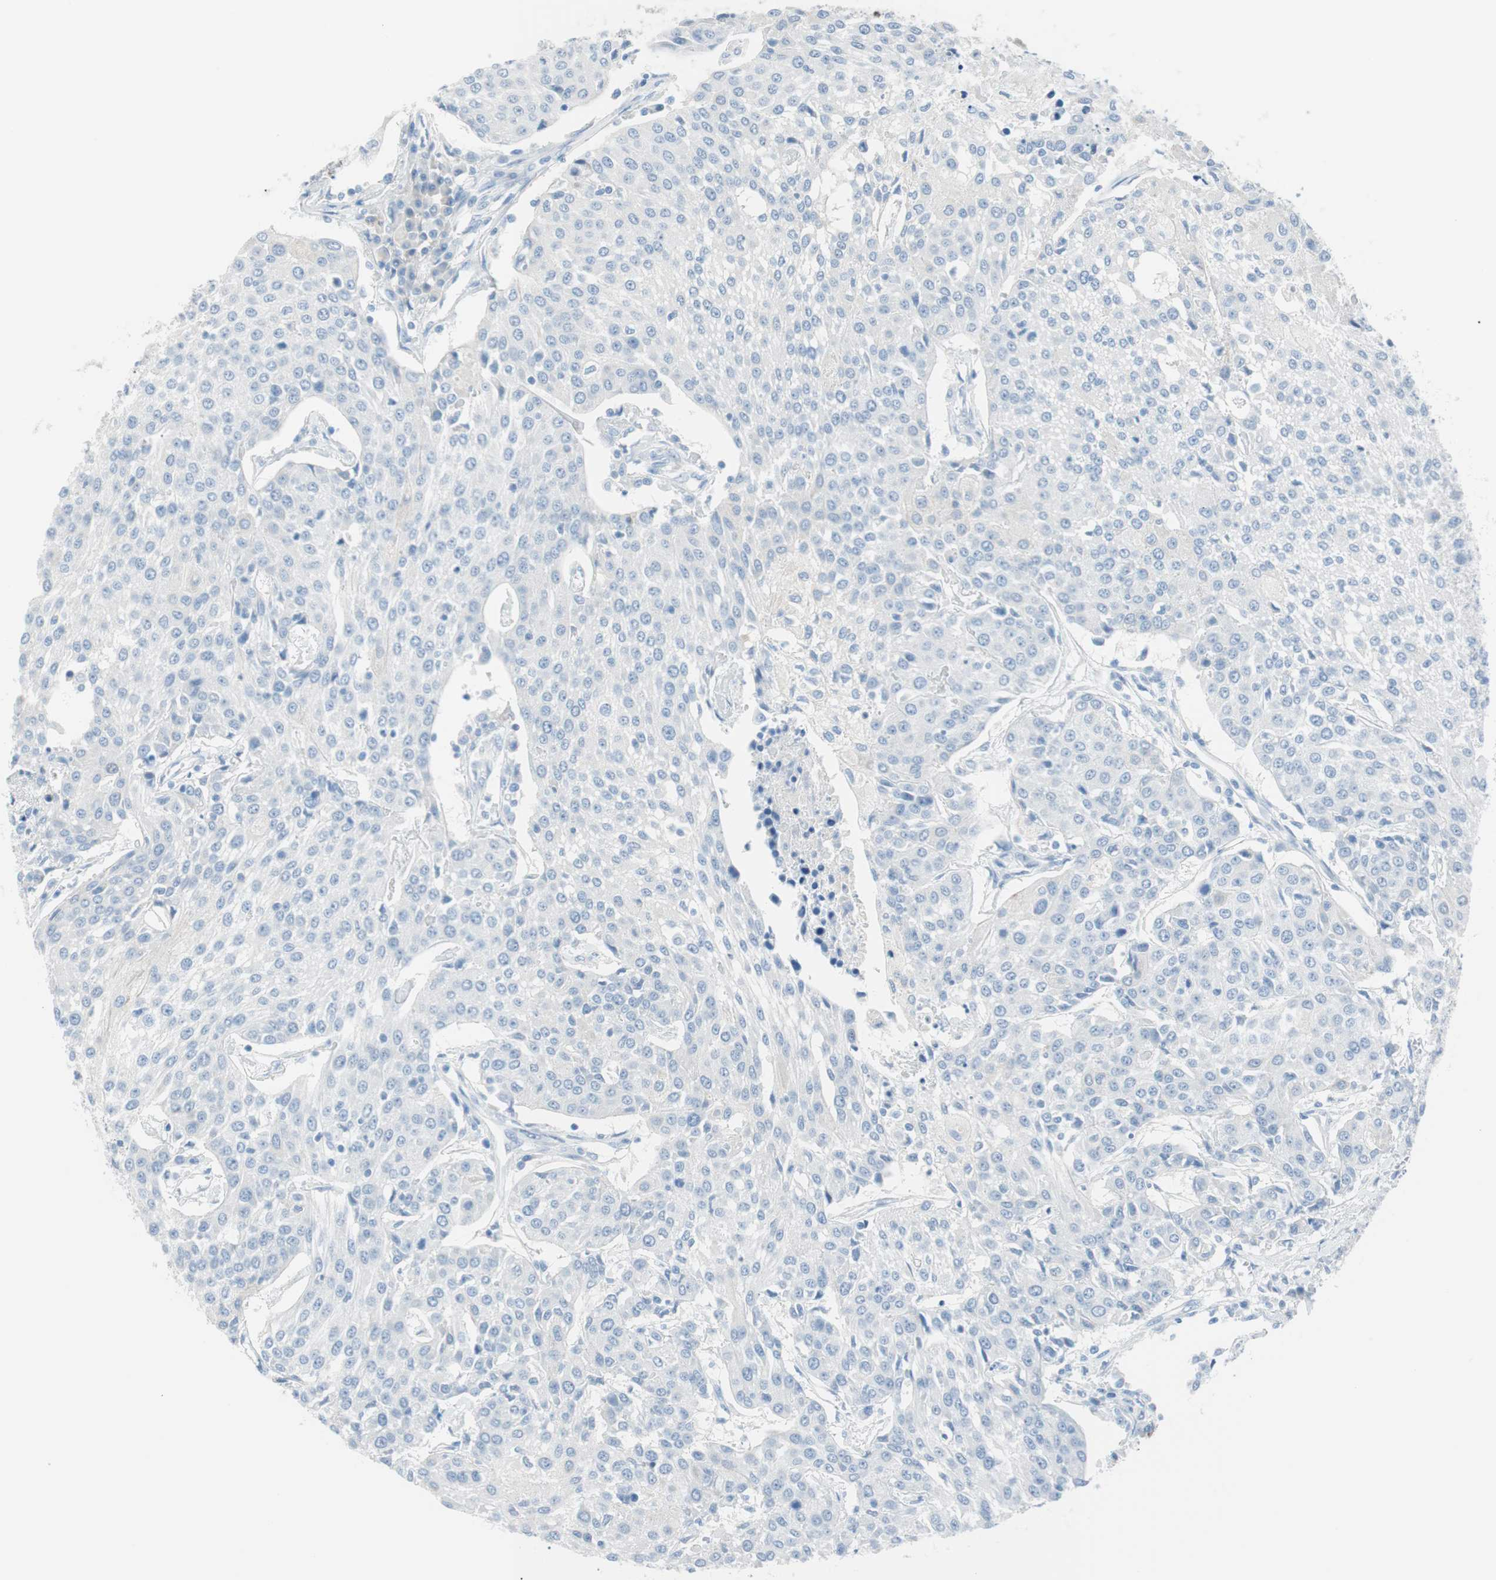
{"staining": {"intensity": "negative", "quantity": "none", "location": "none"}, "tissue": "urothelial cancer", "cell_type": "Tumor cells", "image_type": "cancer", "snomed": [{"axis": "morphology", "description": "Urothelial carcinoma, High grade"}, {"axis": "topography", "description": "Urinary bladder"}], "caption": "High power microscopy photomicrograph of an immunohistochemistry micrograph of urothelial carcinoma (high-grade), revealing no significant staining in tumor cells.", "gene": "TNFRSF13C", "patient": {"sex": "female", "age": 85}}